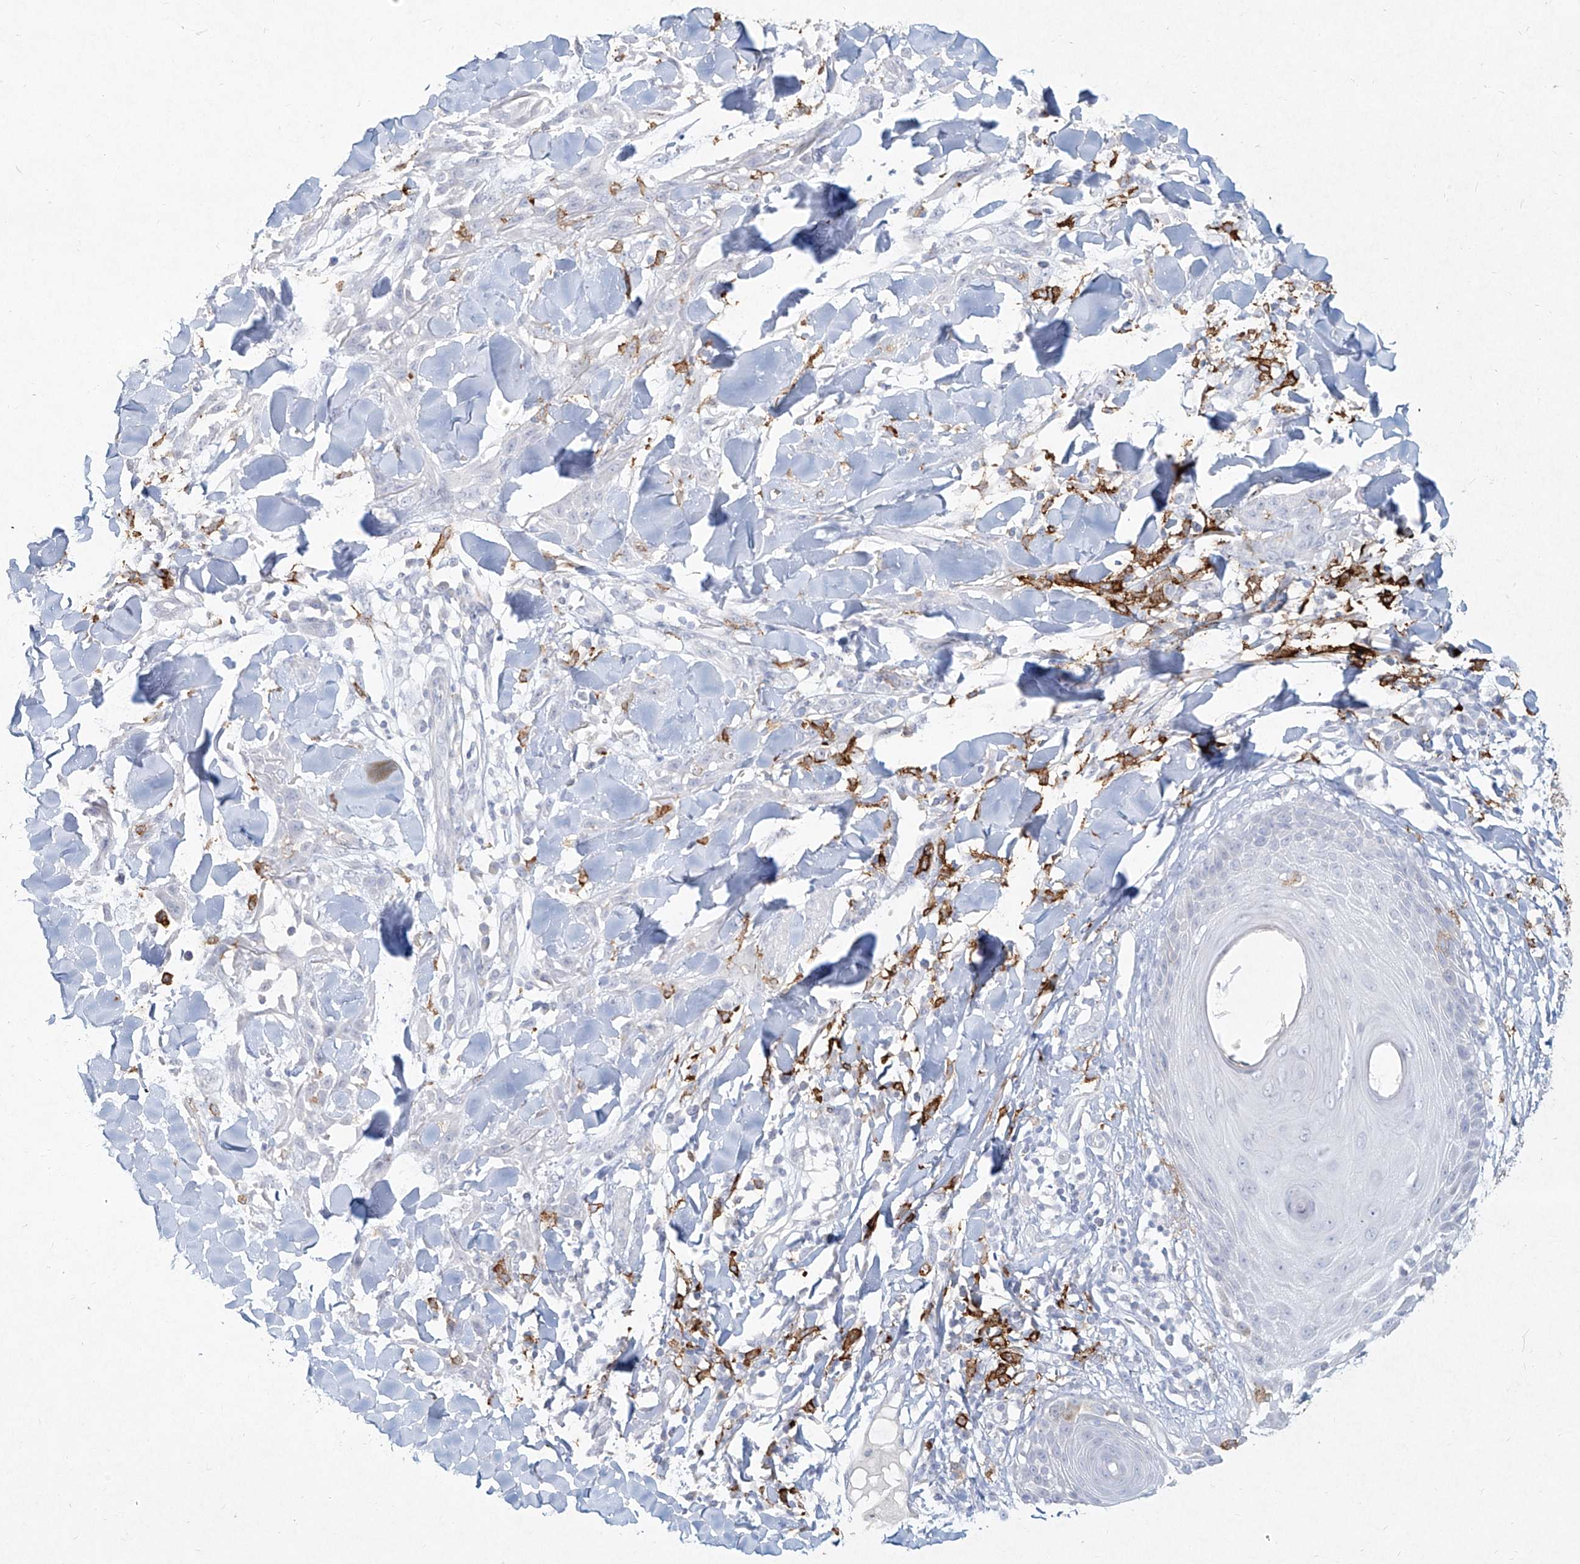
{"staining": {"intensity": "negative", "quantity": "none", "location": "none"}, "tissue": "skin cancer", "cell_type": "Tumor cells", "image_type": "cancer", "snomed": [{"axis": "morphology", "description": "Squamous cell carcinoma, NOS"}, {"axis": "topography", "description": "Skin"}], "caption": "IHC micrograph of neoplastic tissue: skin cancer (squamous cell carcinoma) stained with DAB (3,3'-diaminobenzidine) demonstrates no significant protein staining in tumor cells.", "gene": "CD209", "patient": {"sex": "male", "age": 24}}